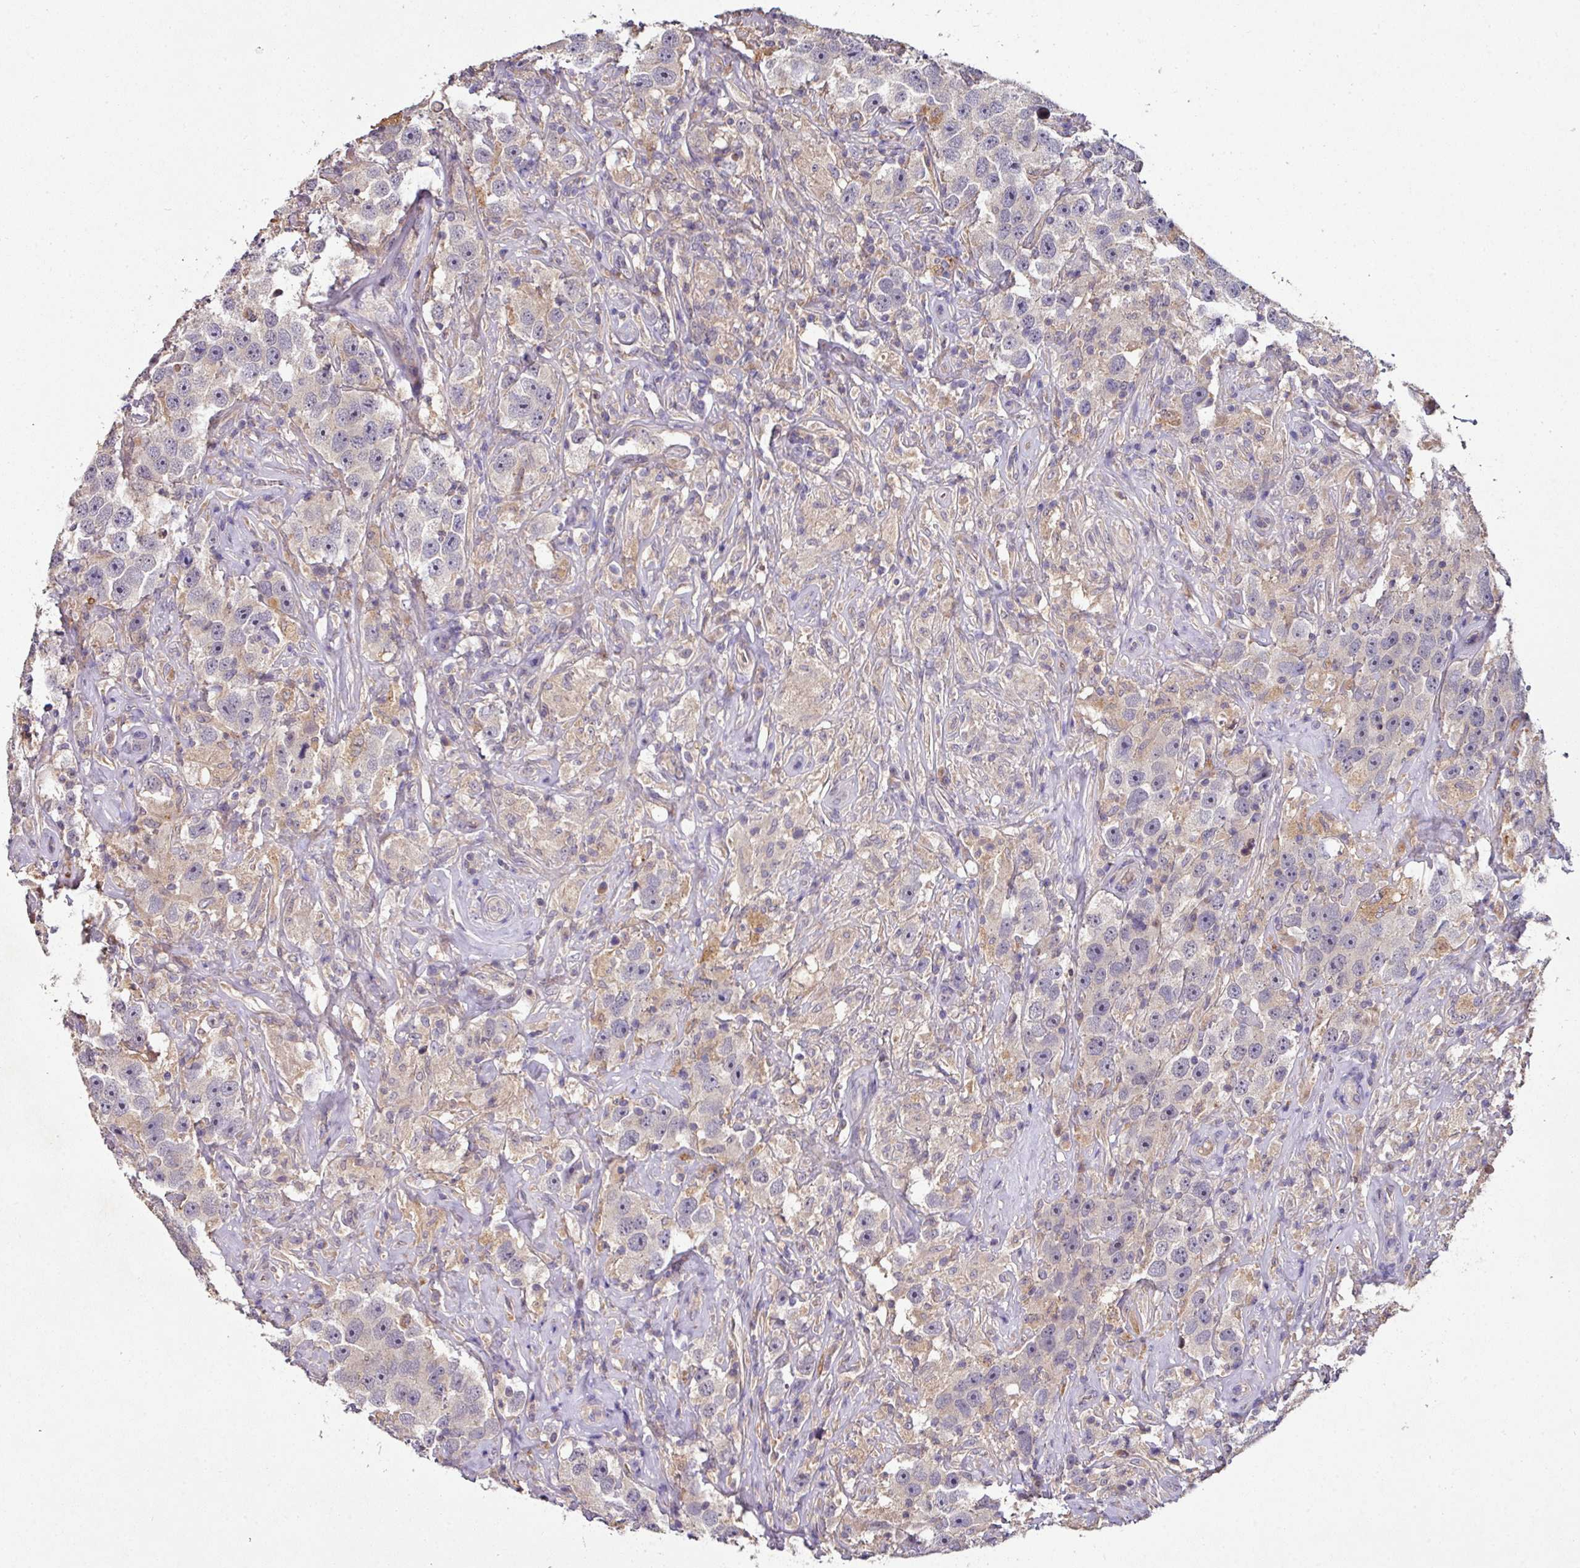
{"staining": {"intensity": "negative", "quantity": "none", "location": "none"}, "tissue": "testis cancer", "cell_type": "Tumor cells", "image_type": "cancer", "snomed": [{"axis": "morphology", "description": "Seminoma, NOS"}, {"axis": "topography", "description": "Testis"}], "caption": "Seminoma (testis) stained for a protein using immunohistochemistry (IHC) reveals no positivity tumor cells.", "gene": "AEBP2", "patient": {"sex": "male", "age": 49}}